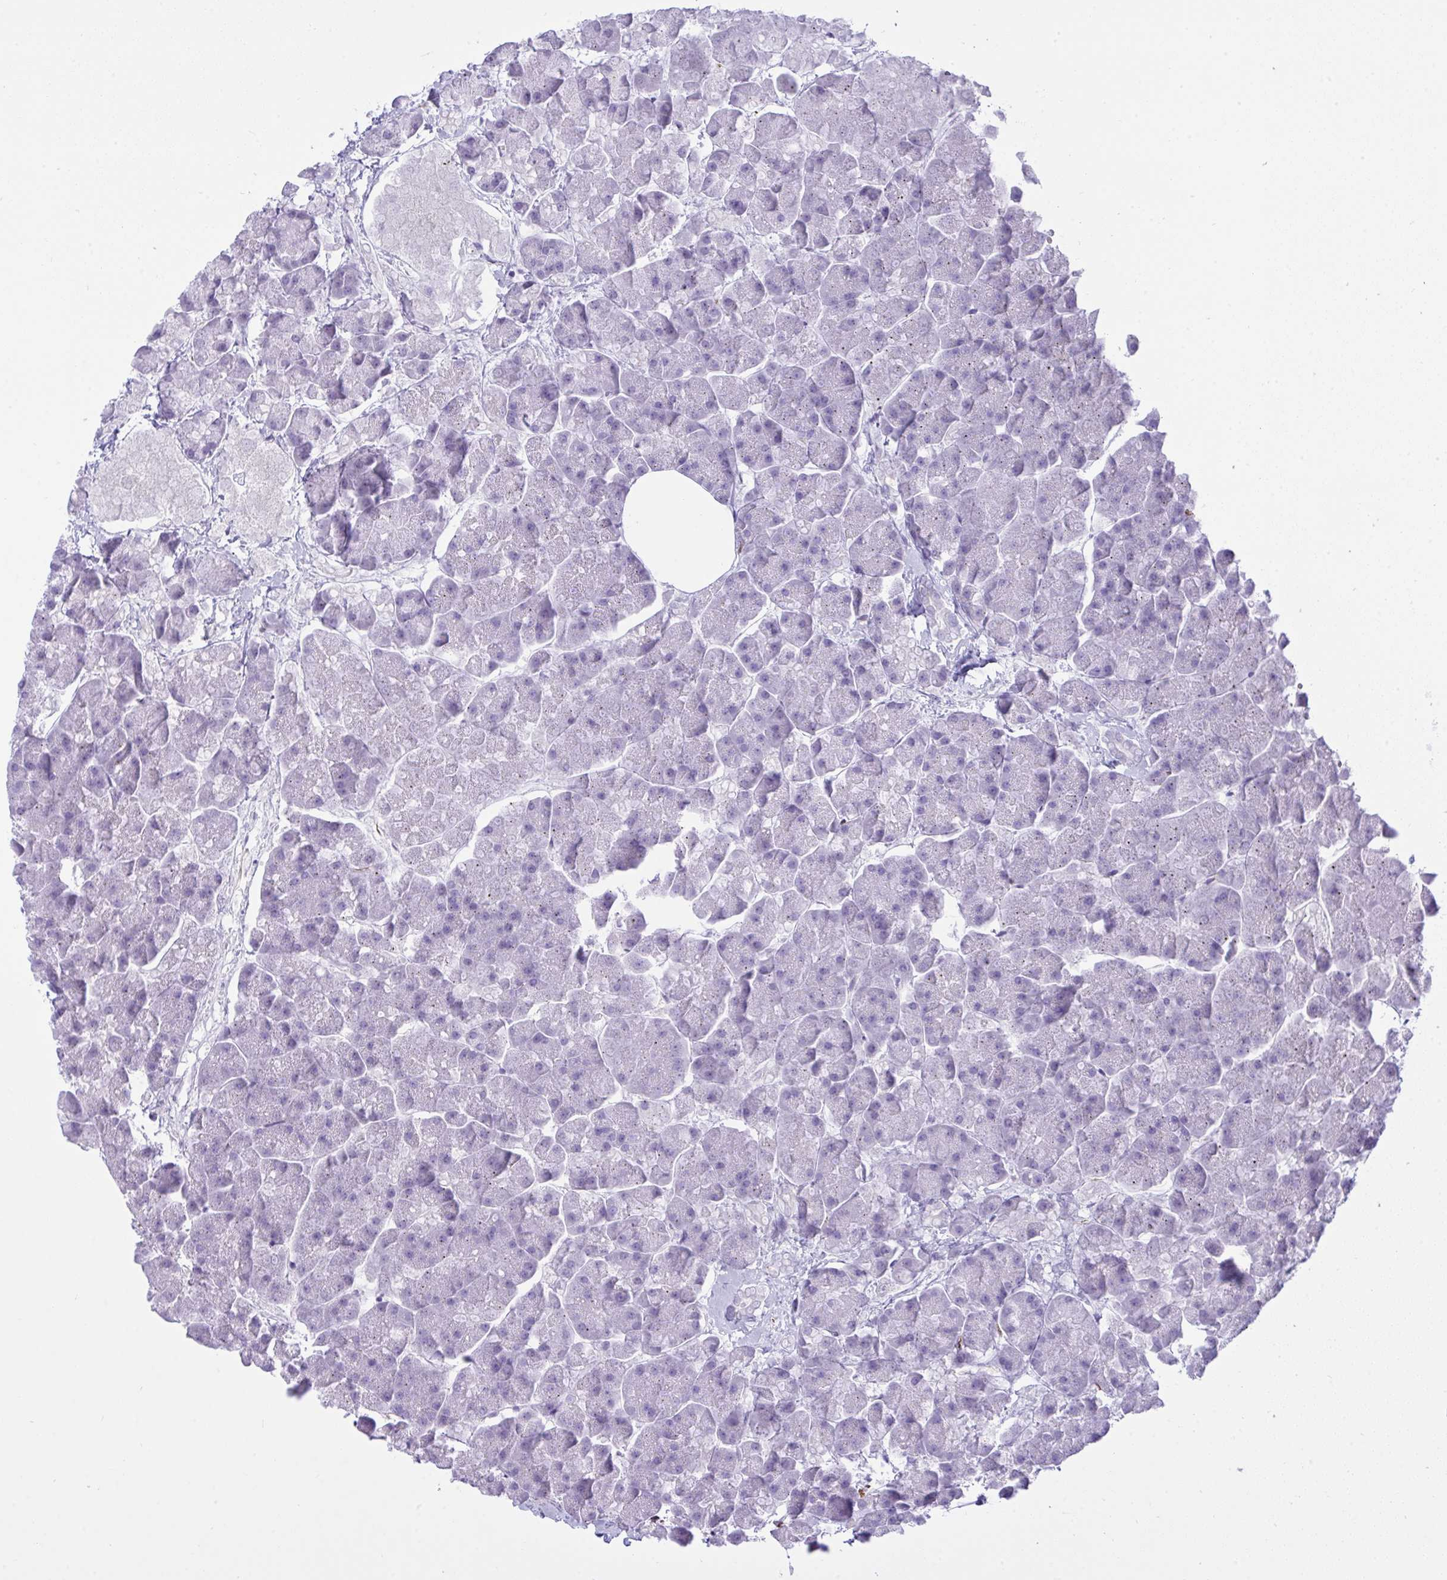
{"staining": {"intensity": "negative", "quantity": "none", "location": "none"}, "tissue": "pancreas", "cell_type": "Exocrine glandular cells", "image_type": "normal", "snomed": [{"axis": "morphology", "description": "Normal tissue, NOS"}, {"axis": "topography", "description": "Pancreas"}, {"axis": "topography", "description": "Peripheral nerve tissue"}], "caption": "Immunohistochemistry (IHC) micrograph of normal pancreas: pancreas stained with DAB displays no significant protein staining in exocrine glandular cells. (DAB immunohistochemistry (IHC) with hematoxylin counter stain).", "gene": "SLC35B1", "patient": {"sex": "male", "age": 54}}